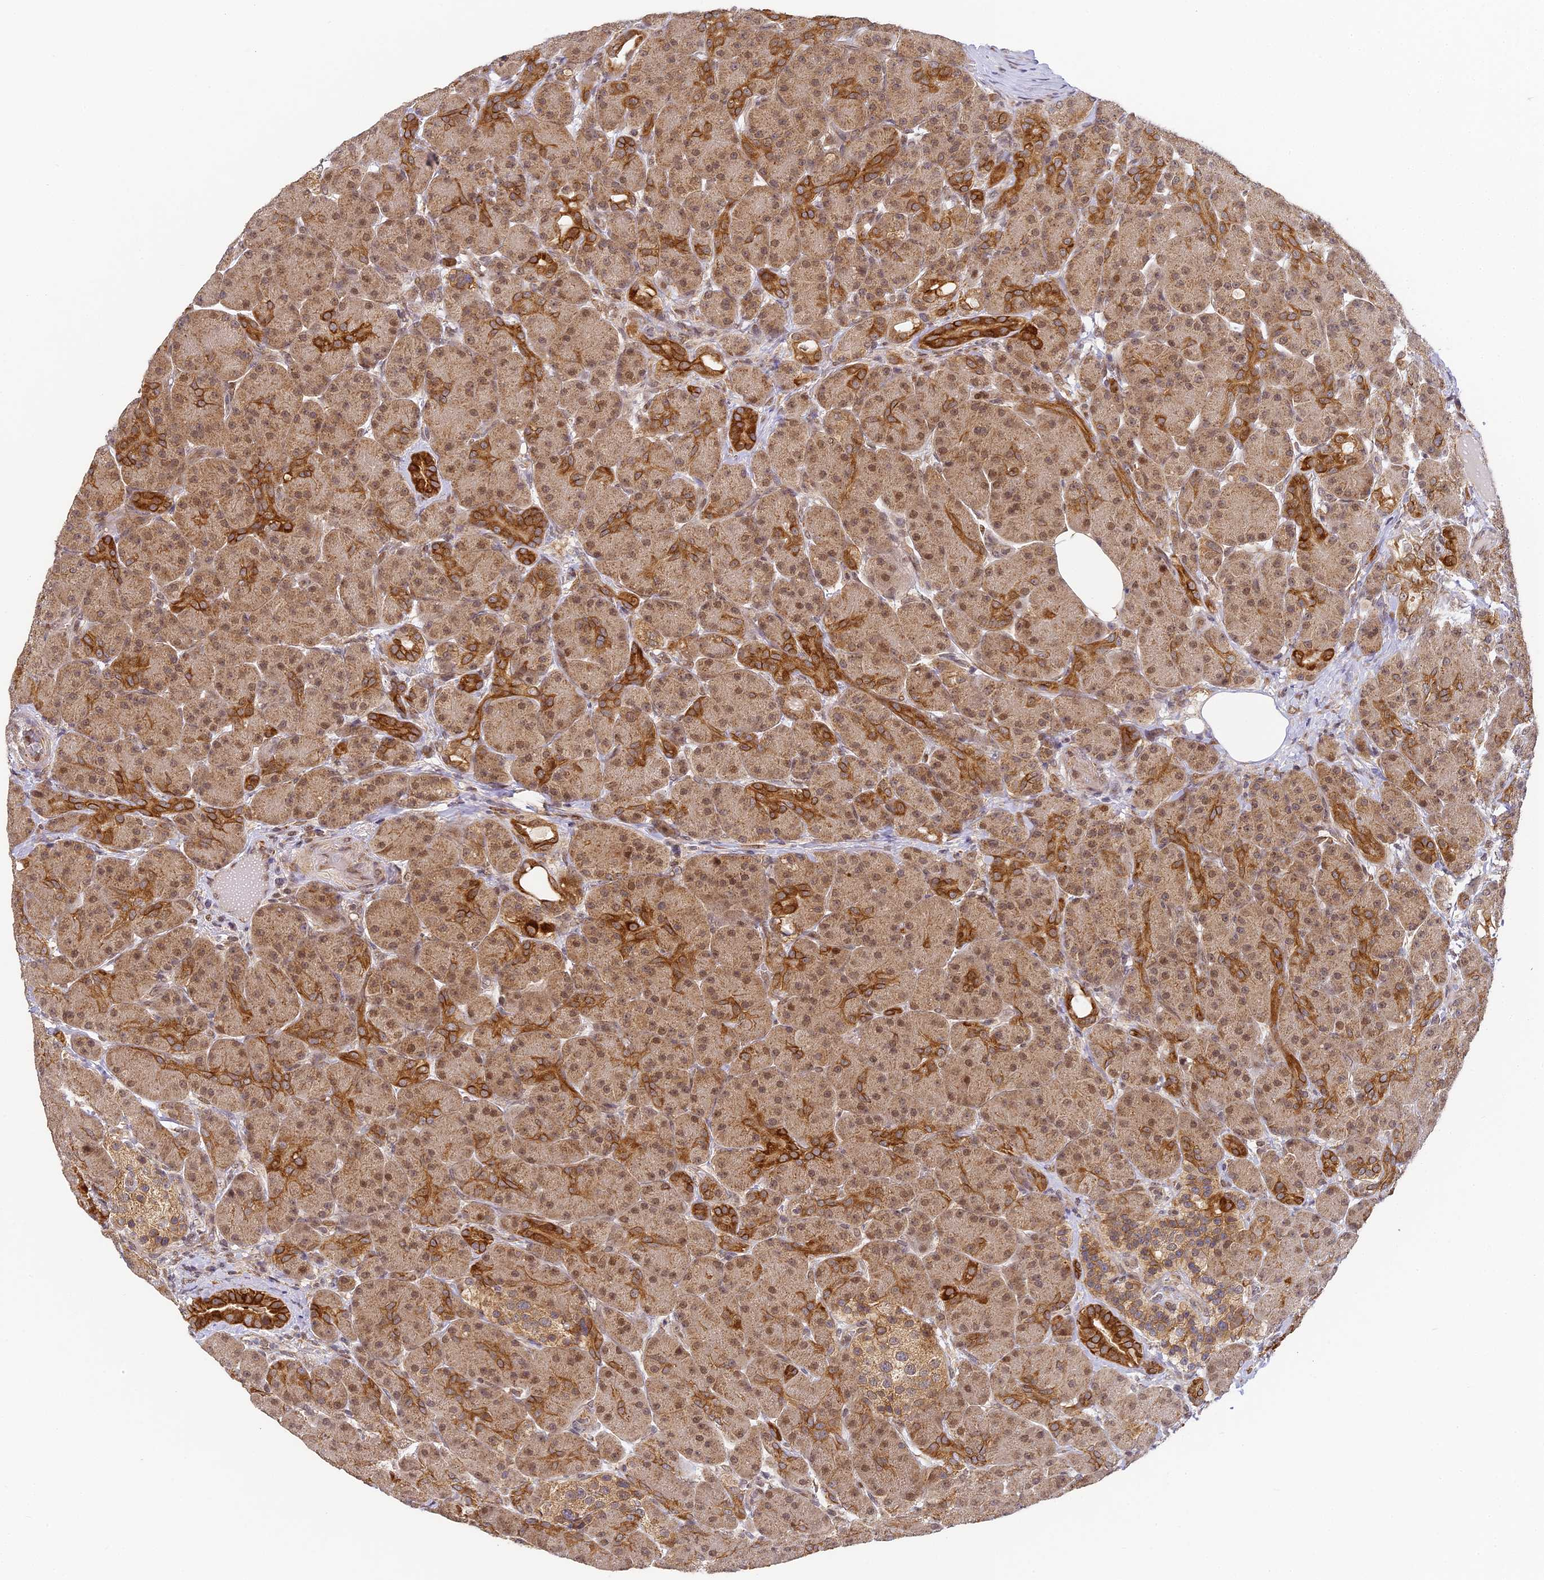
{"staining": {"intensity": "strong", "quantity": "25%-75%", "location": "cytoplasmic/membranous,nuclear"}, "tissue": "pancreas", "cell_type": "Exocrine glandular cells", "image_type": "normal", "snomed": [{"axis": "morphology", "description": "Normal tissue, NOS"}, {"axis": "topography", "description": "Pancreas"}], "caption": "Pancreas stained with DAB immunohistochemistry (IHC) displays high levels of strong cytoplasmic/membranous,nuclear staining in about 25%-75% of exocrine glandular cells.", "gene": "DNAAF10", "patient": {"sex": "male", "age": 63}}